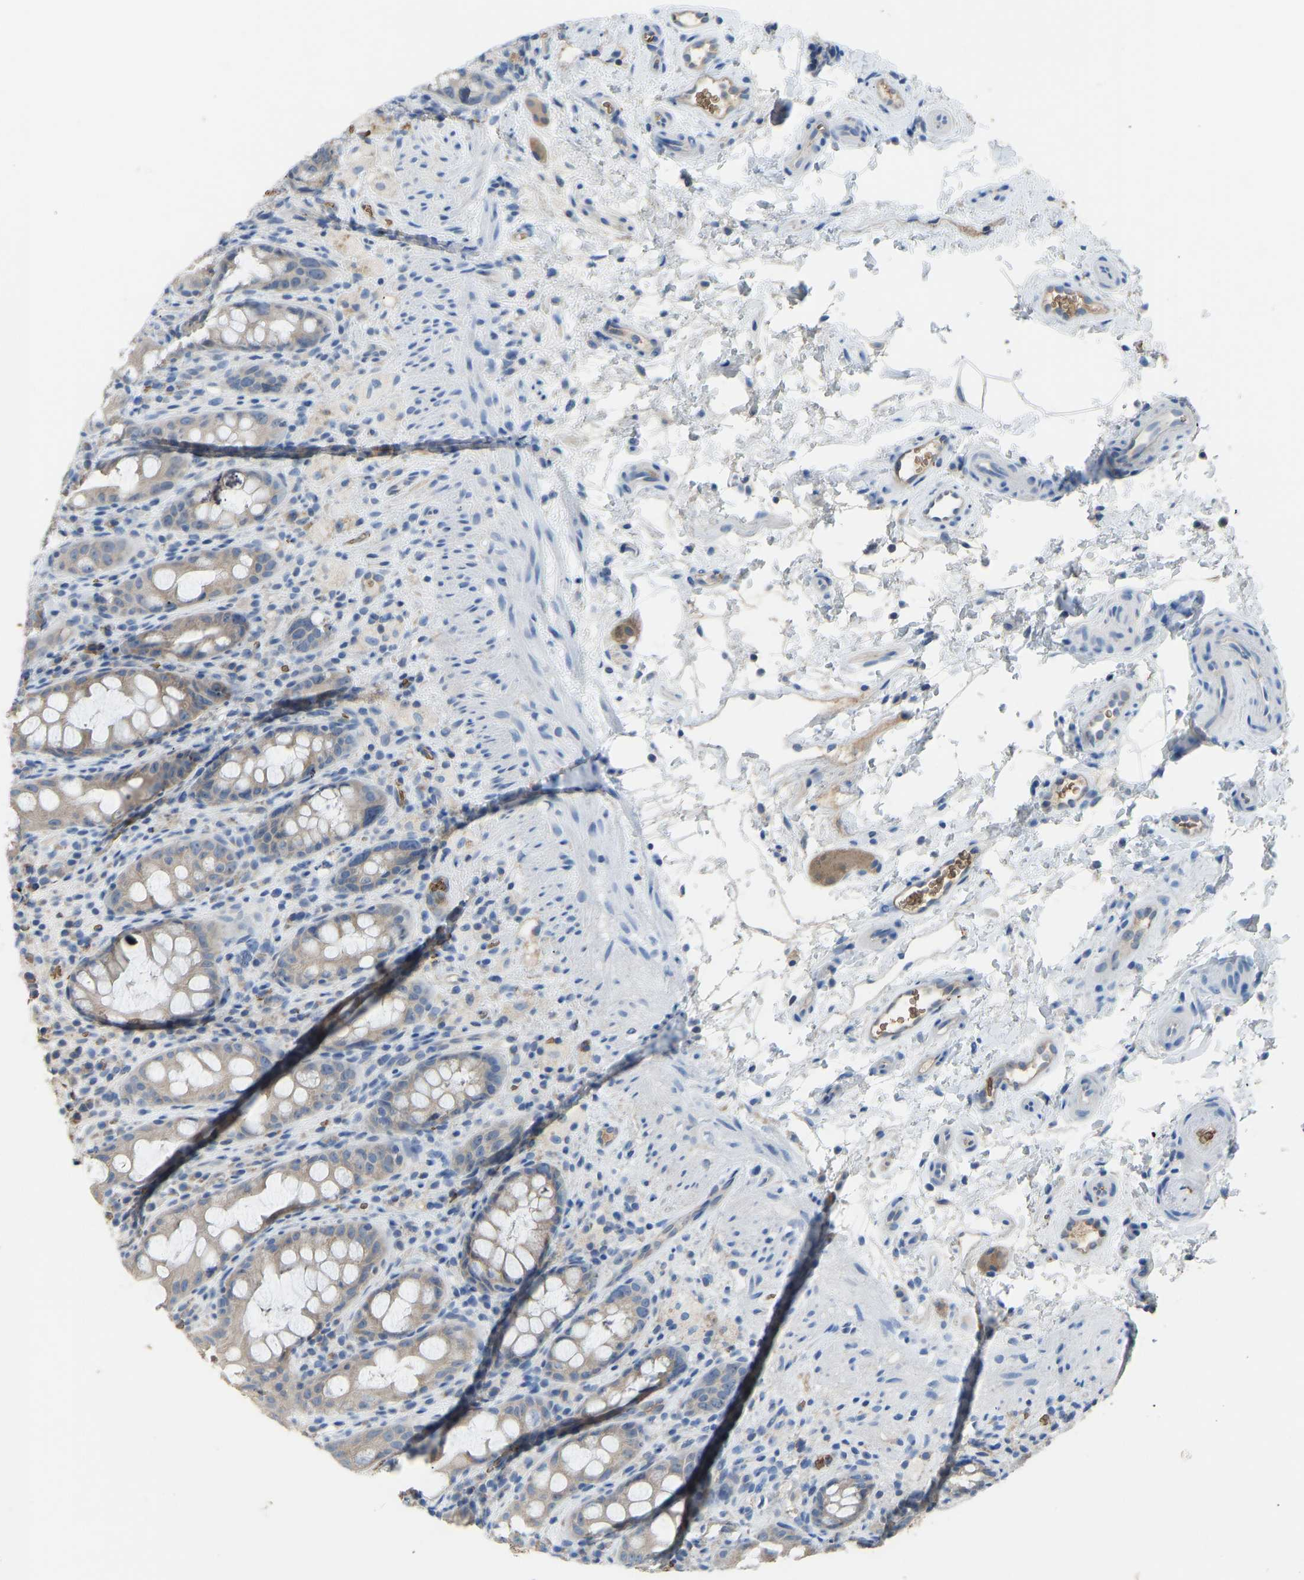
{"staining": {"intensity": "moderate", "quantity": "<25%", "location": "cytoplasmic/membranous"}, "tissue": "rectum", "cell_type": "Glandular cells", "image_type": "normal", "snomed": [{"axis": "morphology", "description": "Normal tissue, NOS"}, {"axis": "topography", "description": "Rectum"}], "caption": "A micrograph of human rectum stained for a protein displays moderate cytoplasmic/membranous brown staining in glandular cells. The staining was performed using DAB (3,3'-diaminobenzidine), with brown indicating positive protein expression. Nuclei are stained blue with hematoxylin.", "gene": "PIGS", "patient": {"sex": "male", "age": 44}}